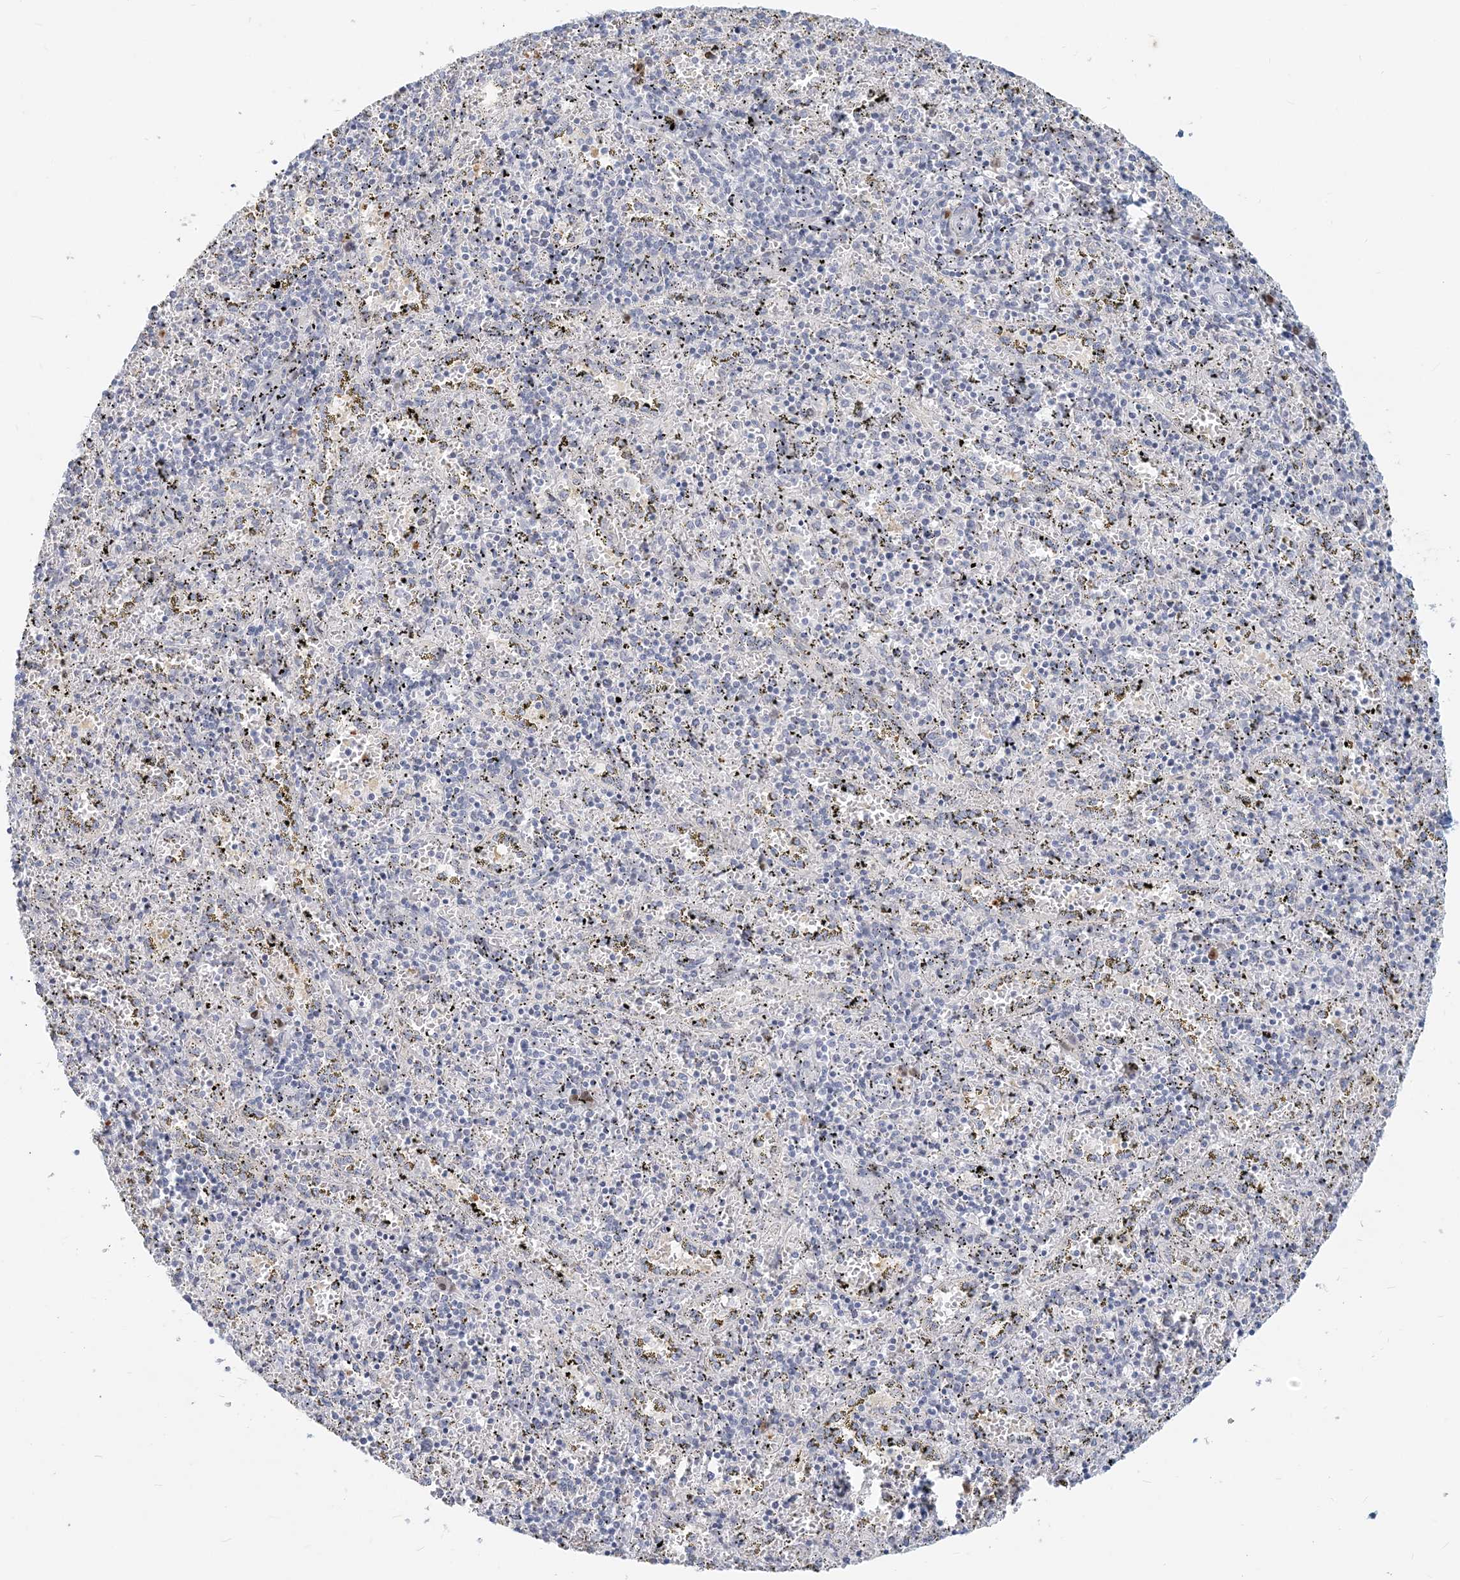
{"staining": {"intensity": "negative", "quantity": "none", "location": "none"}, "tissue": "spleen", "cell_type": "Cells in red pulp", "image_type": "normal", "snomed": [{"axis": "morphology", "description": "Normal tissue, NOS"}, {"axis": "topography", "description": "Spleen"}], "caption": "Spleen stained for a protein using immunohistochemistry displays no expression cells in red pulp.", "gene": "GMPPA", "patient": {"sex": "male", "age": 11}}